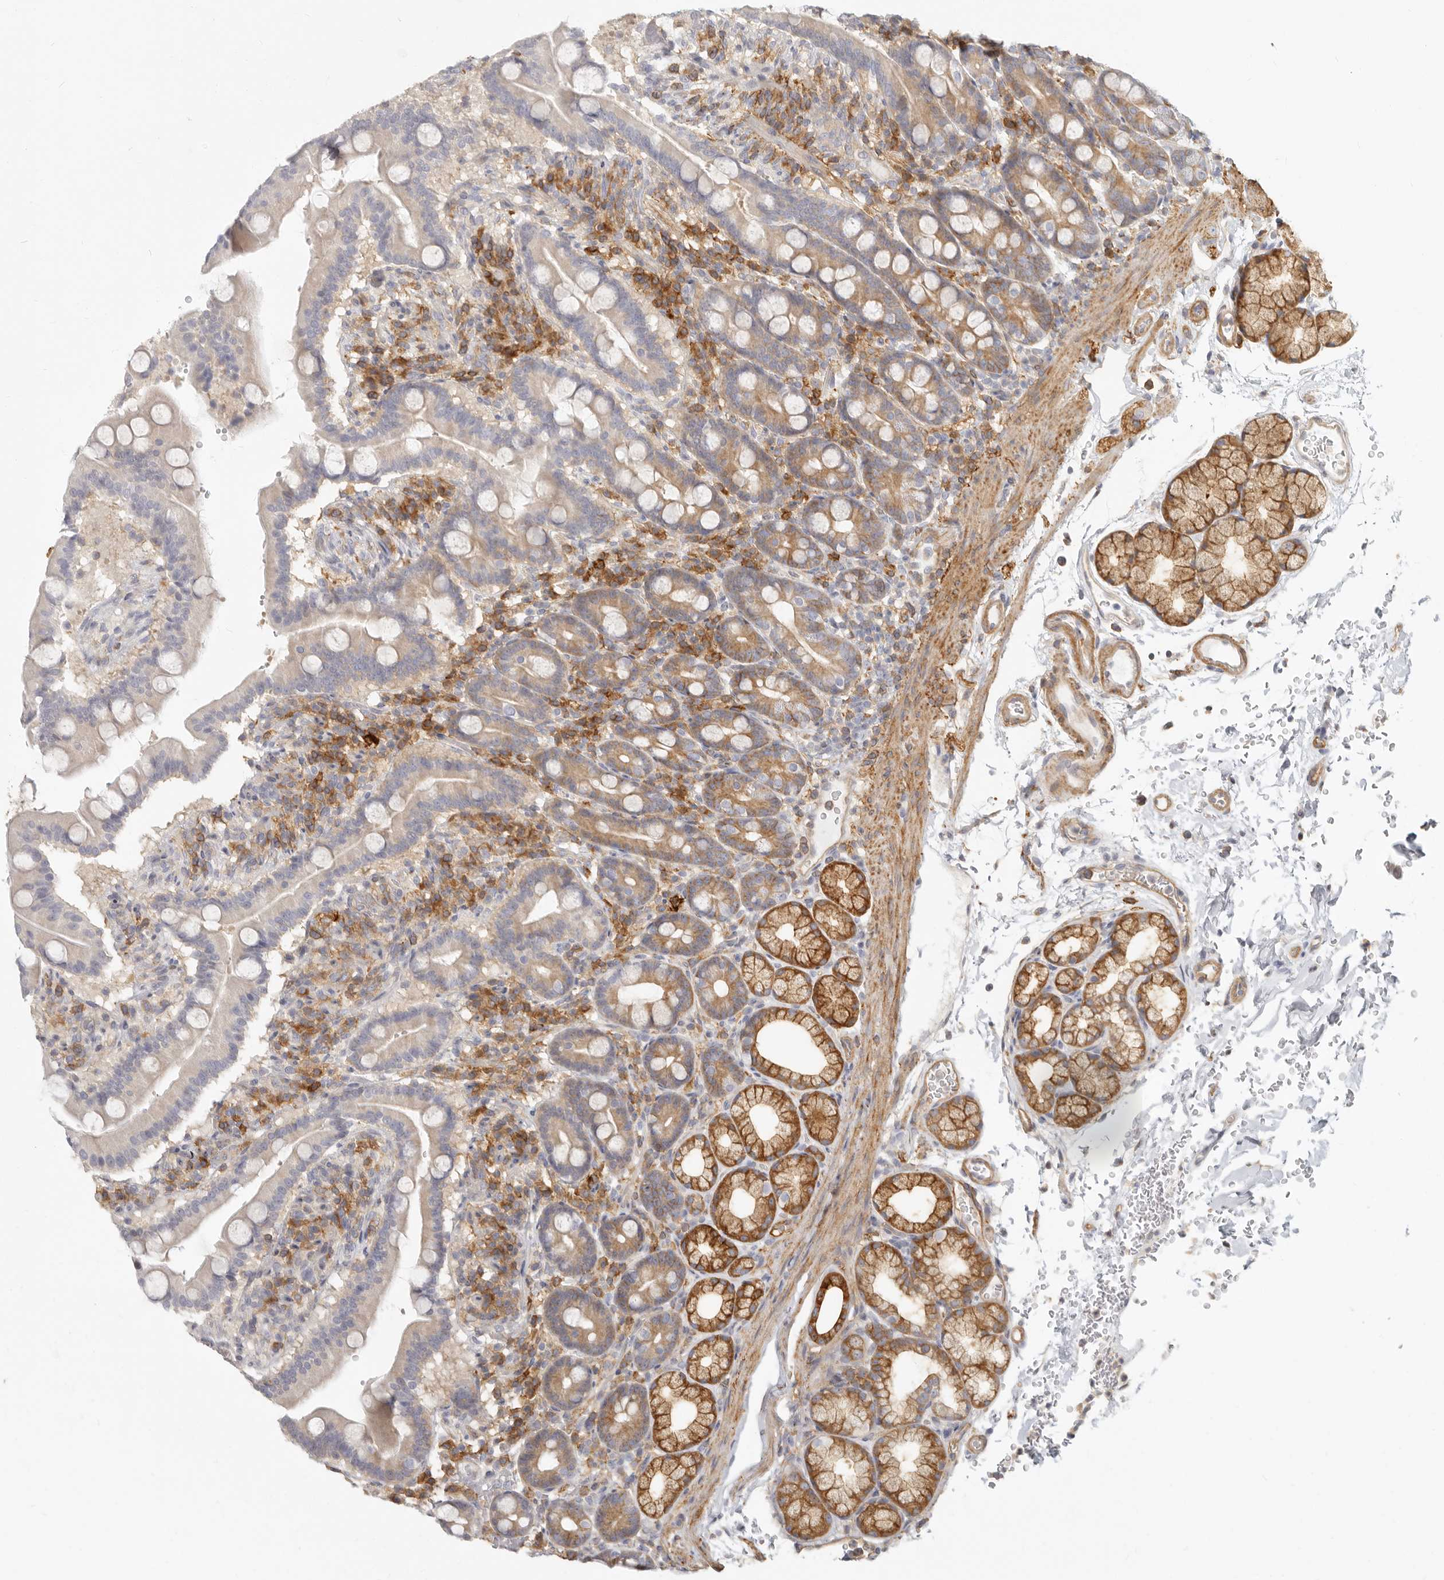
{"staining": {"intensity": "weak", "quantity": "25%-75%", "location": "cytoplasmic/membranous"}, "tissue": "duodenum", "cell_type": "Glandular cells", "image_type": "normal", "snomed": [{"axis": "morphology", "description": "Normal tissue, NOS"}, {"axis": "topography", "description": "Duodenum"}], "caption": "Brown immunohistochemical staining in benign duodenum exhibits weak cytoplasmic/membranous positivity in about 25%-75% of glandular cells. (brown staining indicates protein expression, while blue staining denotes nuclei).", "gene": "NIBAN1", "patient": {"sex": "male", "age": 54}}